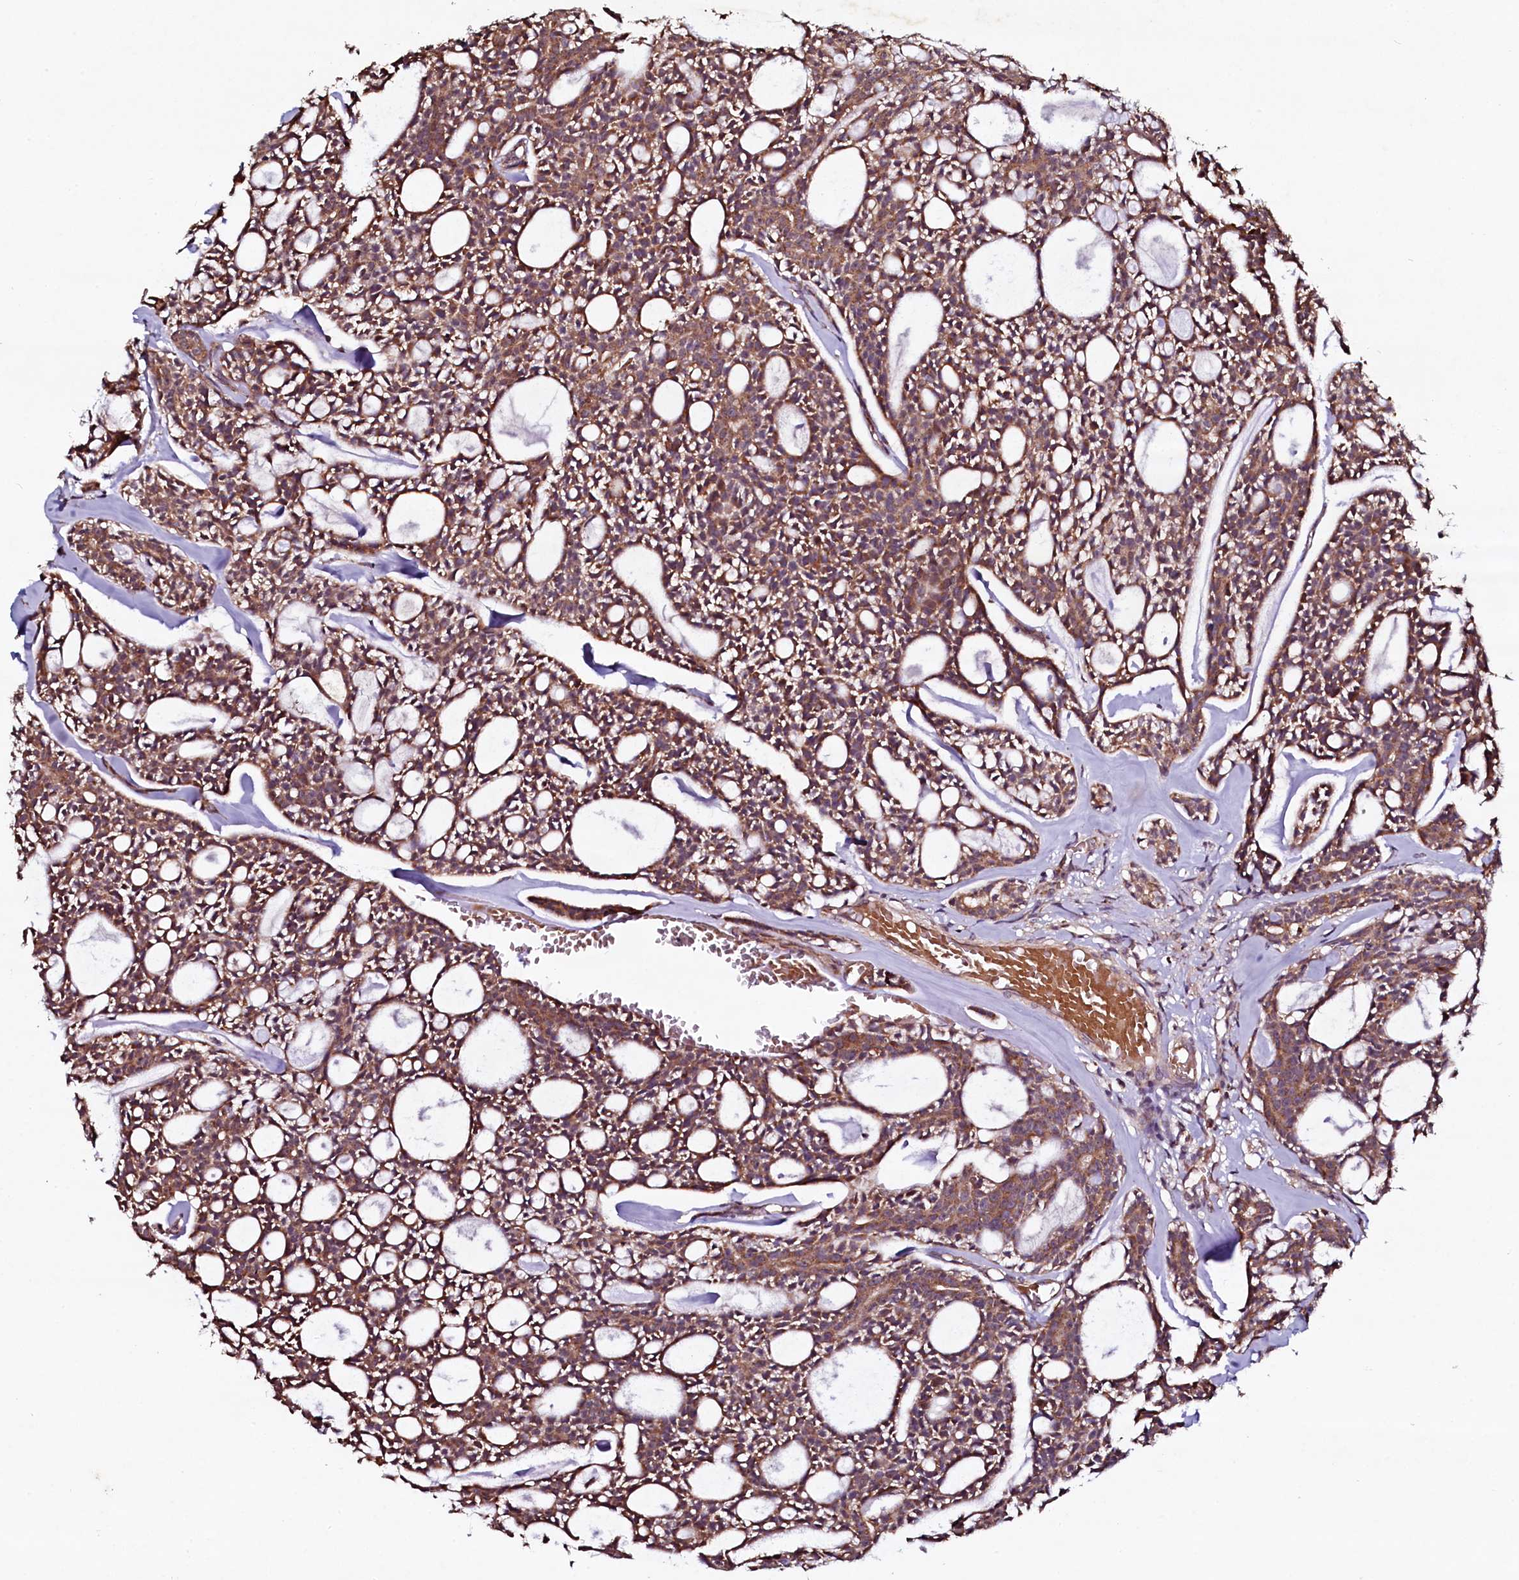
{"staining": {"intensity": "moderate", "quantity": ">75%", "location": "cytoplasmic/membranous"}, "tissue": "head and neck cancer", "cell_type": "Tumor cells", "image_type": "cancer", "snomed": [{"axis": "morphology", "description": "Adenocarcinoma, NOS"}, {"axis": "topography", "description": "Salivary gland"}, {"axis": "topography", "description": "Head-Neck"}], "caption": "A brown stain labels moderate cytoplasmic/membranous positivity of a protein in human head and neck cancer (adenocarcinoma) tumor cells.", "gene": "SEC24C", "patient": {"sex": "male", "age": 55}}